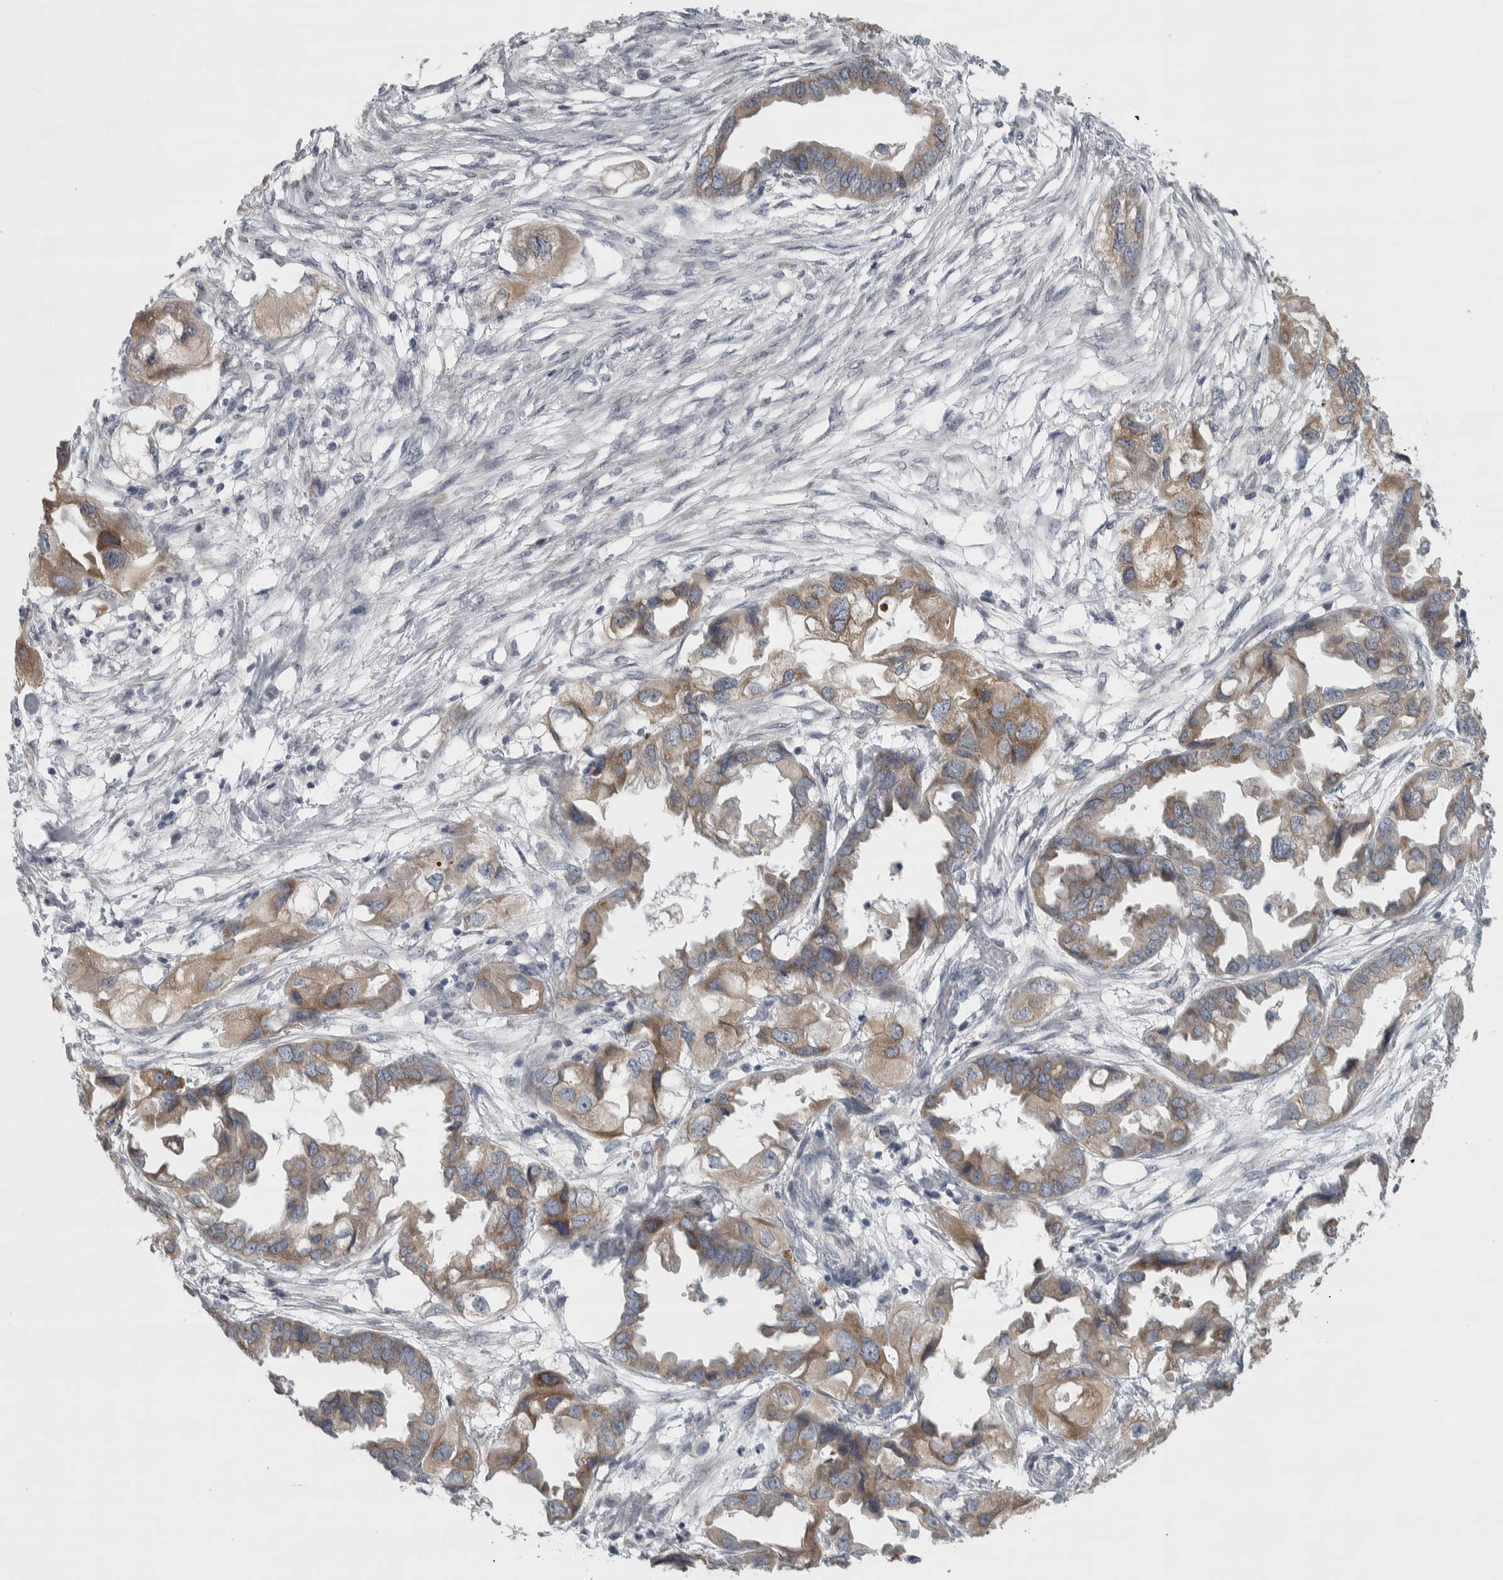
{"staining": {"intensity": "moderate", "quantity": ">75%", "location": "cytoplasmic/membranous"}, "tissue": "endometrial cancer", "cell_type": "Tumor cells", "image_type": "cancer", "snomed": [{"axis": "morphology", "description": "Adenocarcinoma, NOS"}, {"axis": "morphology", "description": "Adenocarcinoma, metastatic, NOS"}, {"axis": "topography", "description": "Adipose tissue"}, {"axis": "topography", "description": "Endometrium"}], "caption": "IHC of human adenocarcinoma (endometrial) displays medium levels of moderate cytoplasmic/membranous expression in approximately >75% of tumor cells.", "gene": "SIGMAR1", "patient": {"sex": "female", "age": 67}}